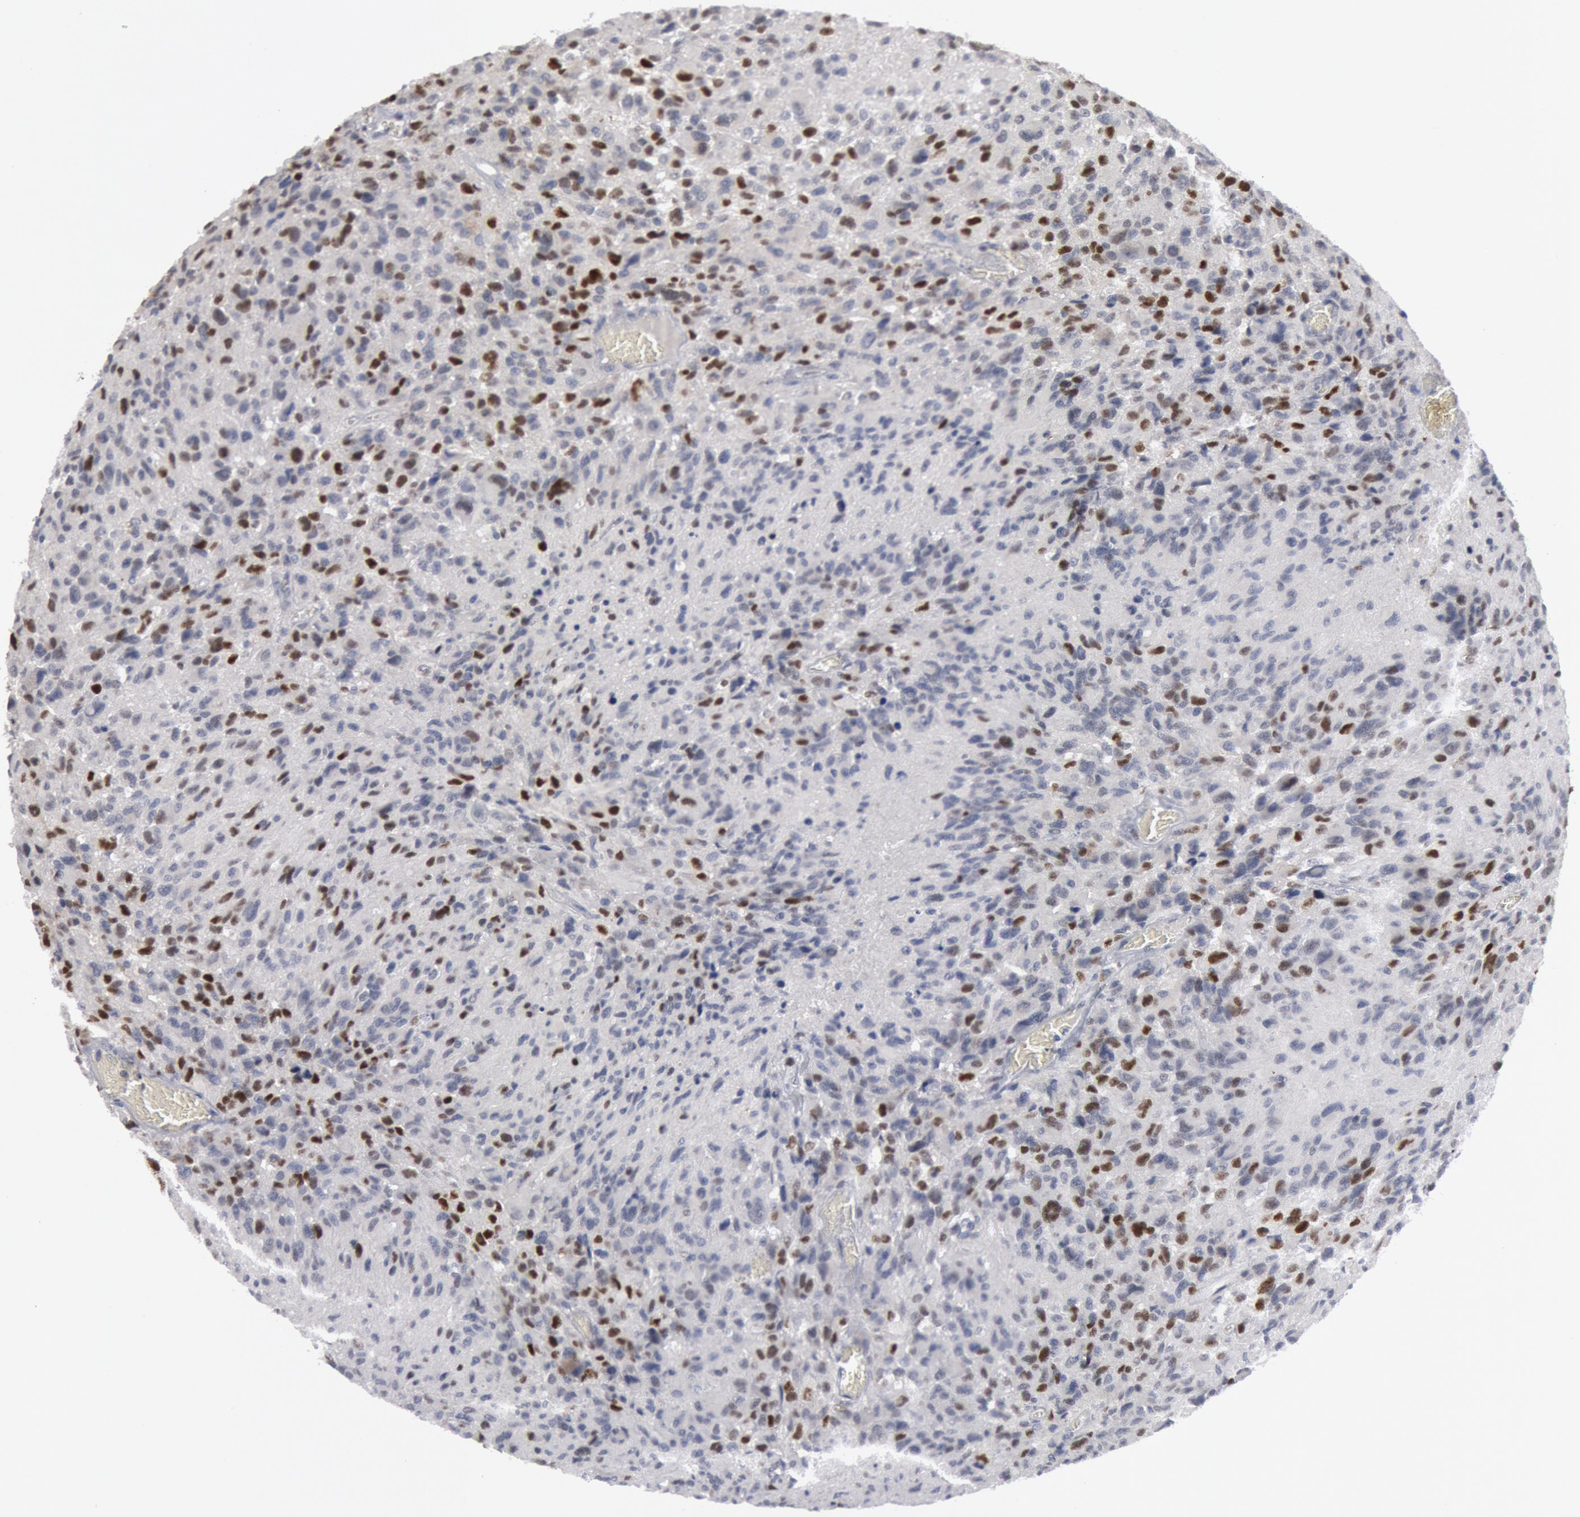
{"staining": {"intensity": "strong", "quantity": "25%-75%", "location": "nuclear"}, "tissue": "glioma", "cell_type": "Tumor cells", "image_type": "cancer", "snomed": [{"axis": "morphology", "description": "Glioma, malignant, High grade"}, {"axis": "topography", "description": "Brain"}], "caption": "Glioma was stained to show a protein in brown. There is high levels of strong nuclear positivity in approximately 25%-75% of tumor cells.", "gene": "WDHD1", "patient": {"sex": "male", "age": 69}}